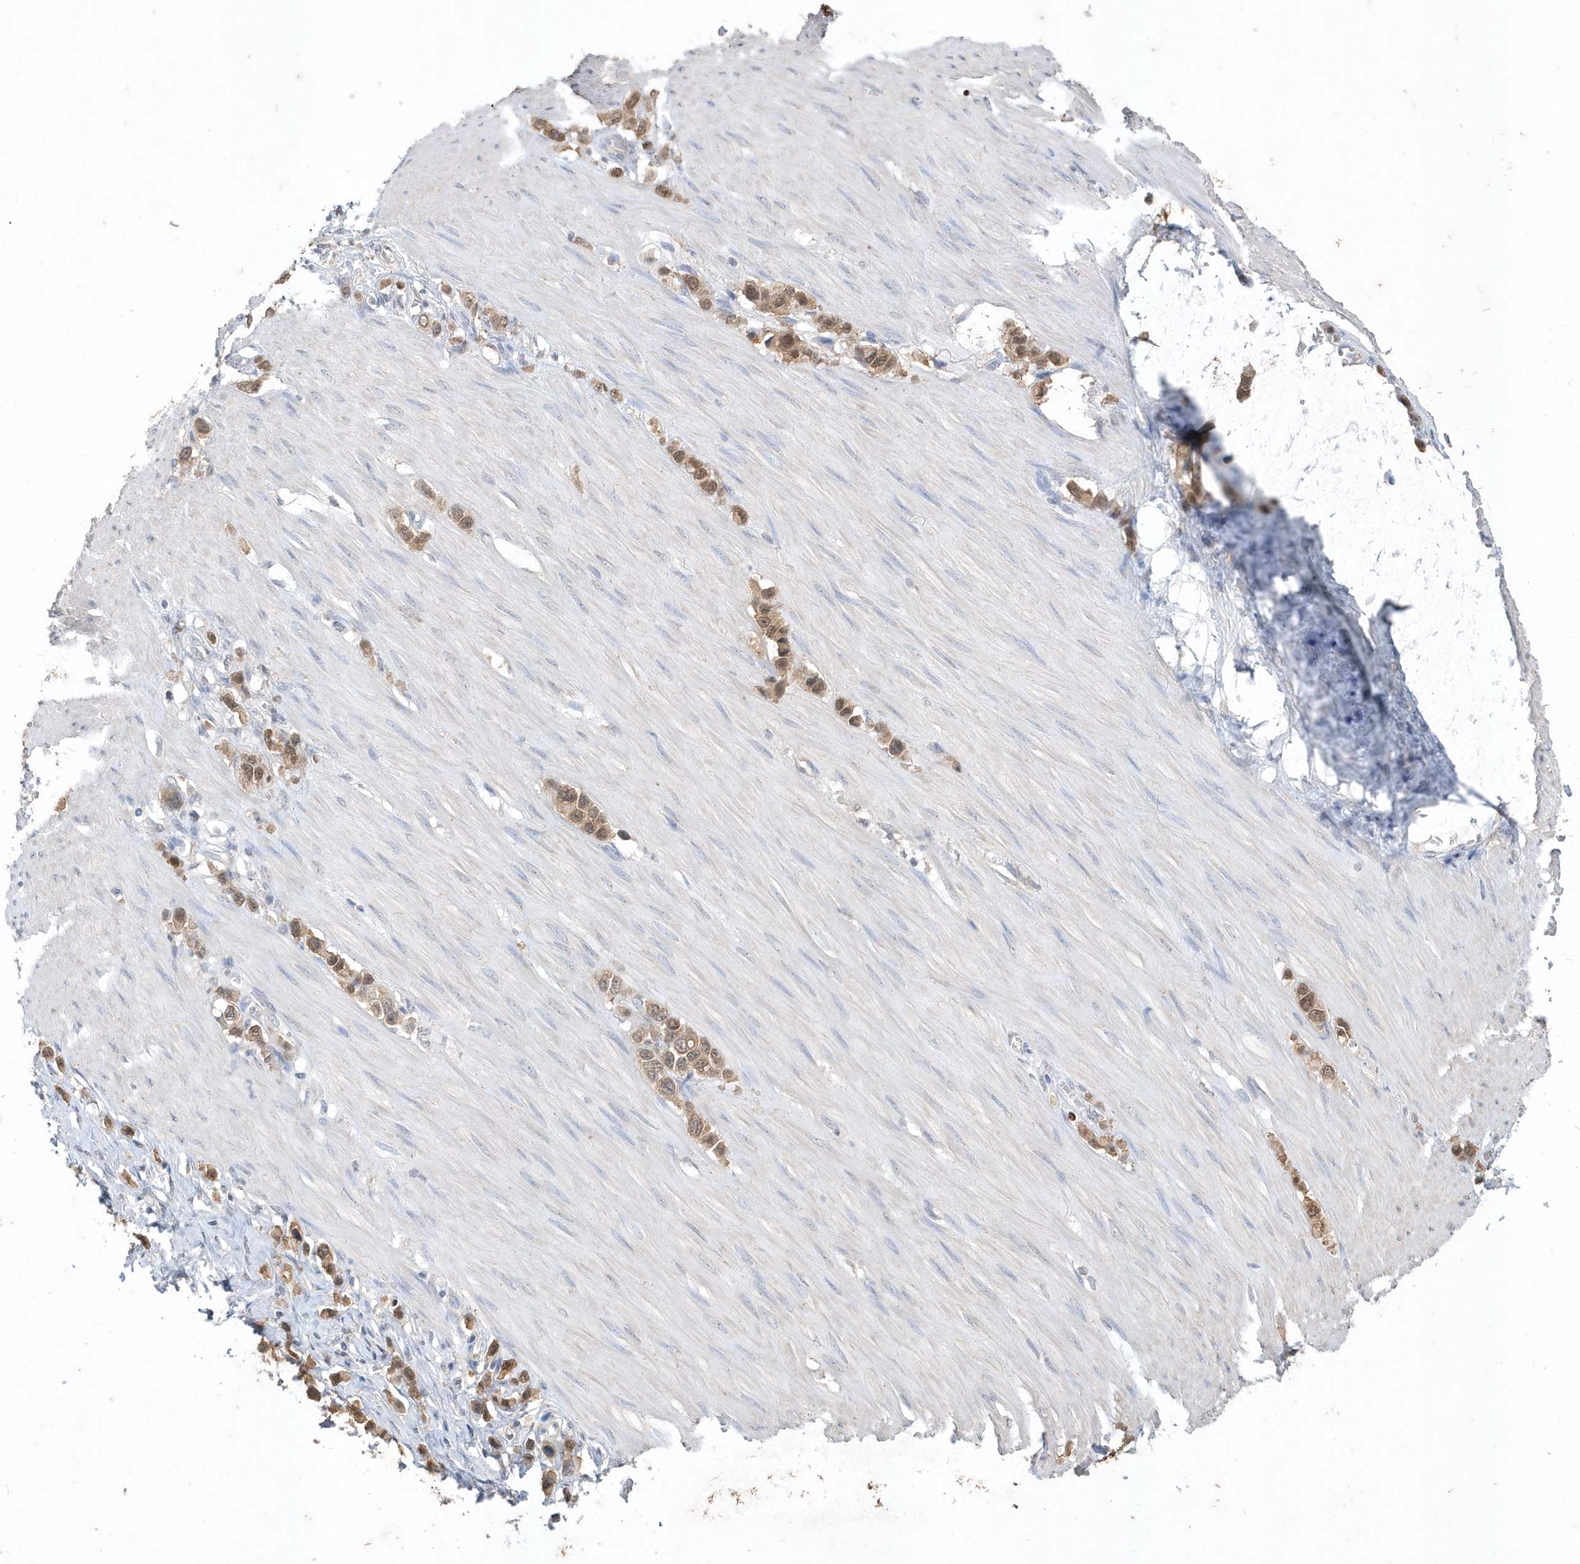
{"staining": {"intensity": "moderate", "quantity": ">75%", "location": "cytoplasmic/membranous,nuclear"}, "tissue": "stomach cancer", "cell_type": "Tumor cells", "image_type": "cancer", "snomed": [{"axis": "morphology", "description": "Adenocarcinoma, NOS"}, {"axis": "topography", "description": "Stomach"}], "caption": "Immunohistochemical staining of stomach adenocarcinoma demonstrates medium levels of moderate cytoplasmic/membranous and nuclear staining in about >75% of tumor cells.", "gene": "AKR7A2", "patient": {"sex": "female", "age": 65}}